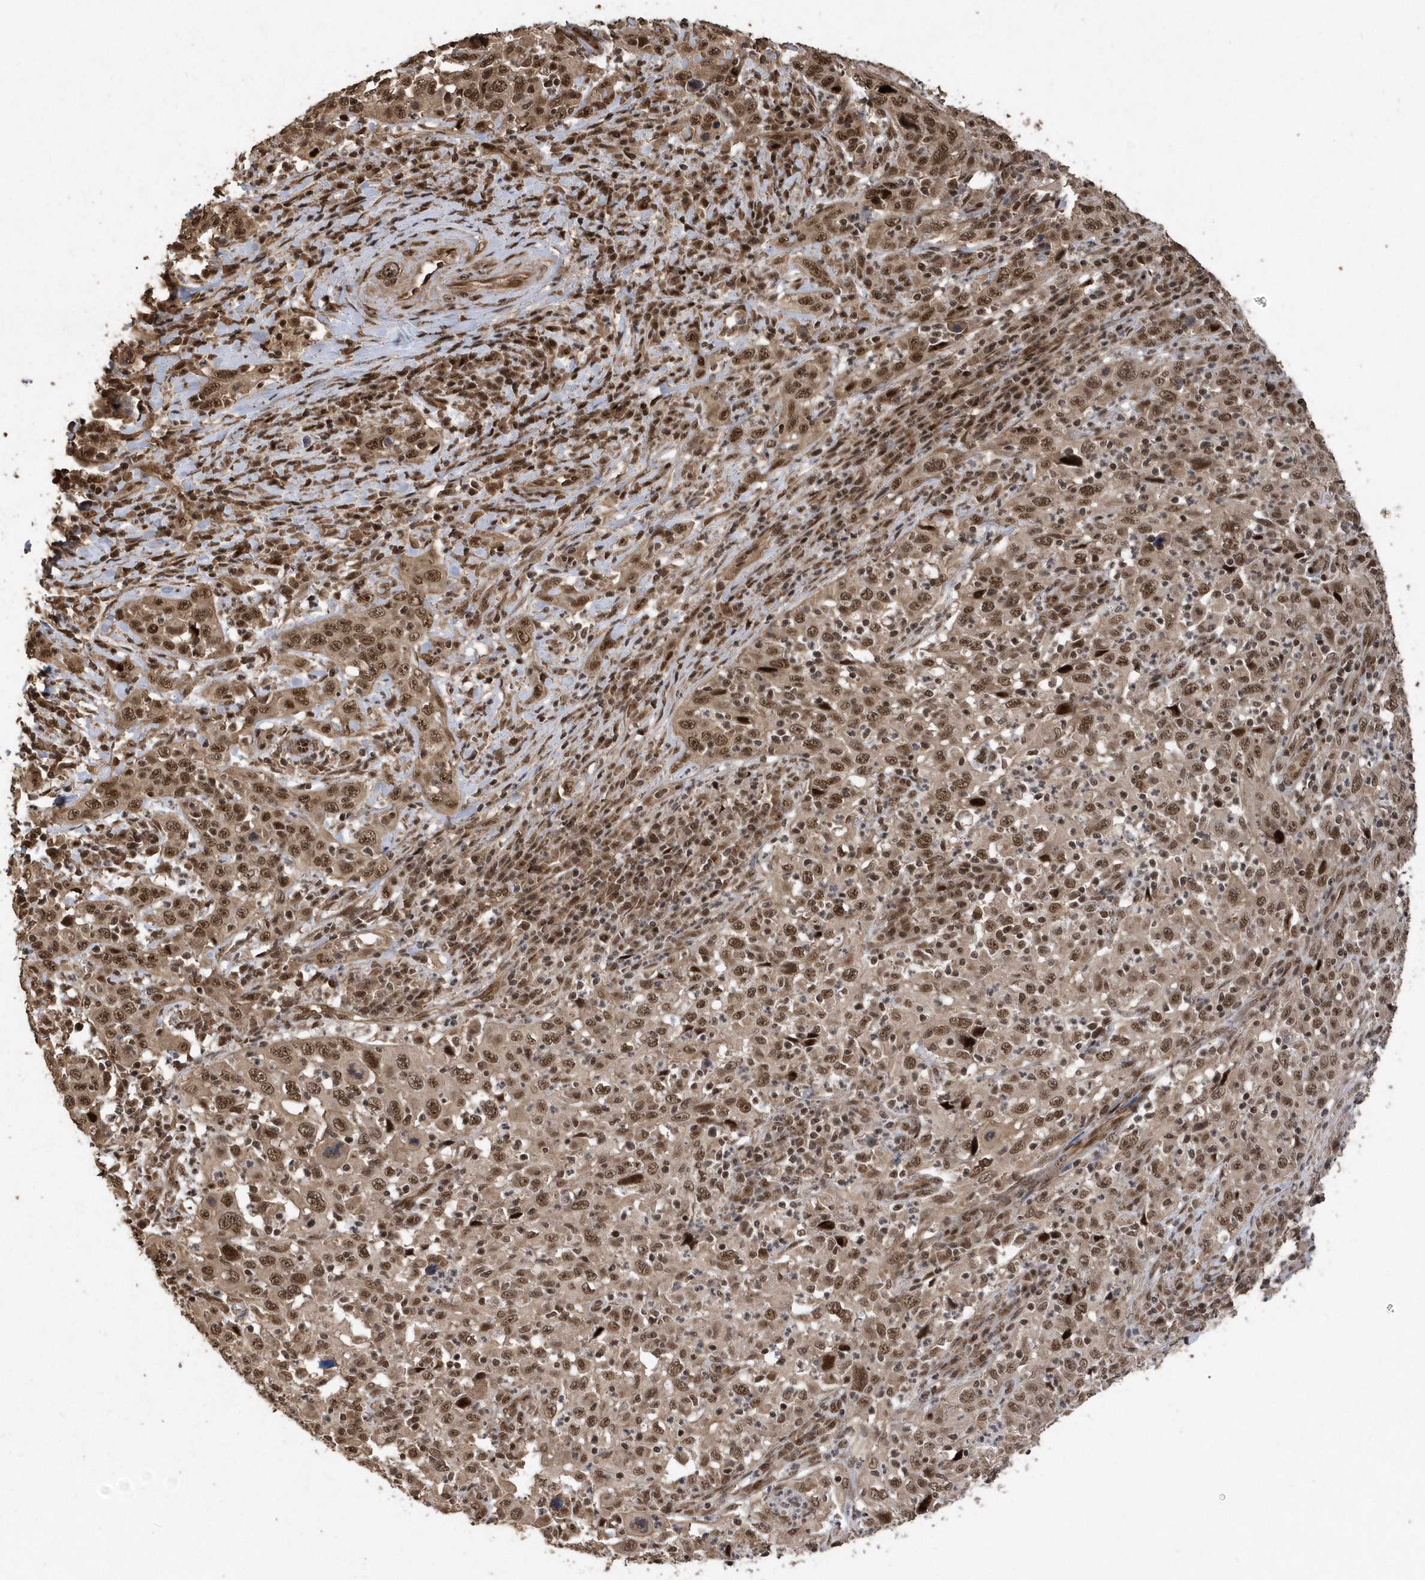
{"staining": {"intensity": "moderate", "quantity": ">75%", "location": "nuclear"}, "tissue": "cervical cancer", "cell_type": "Tumor cells", "image_type": "cancer", "snomed": [{"axis": "morphology", "description": "Squamous cell carcinoma, NOS"}, {"axis": "topography", "description": "Cervix"}], "caption": "An immunohistochemistry image of neoplastic tissue is shown. Protein staining in brown highlights moderate nuclear positivity in cervical cancer (squamous cell carcinoma) within tumor cells.", "gene": "INTS12", "patient": {"sex": "female", "age": 46}}